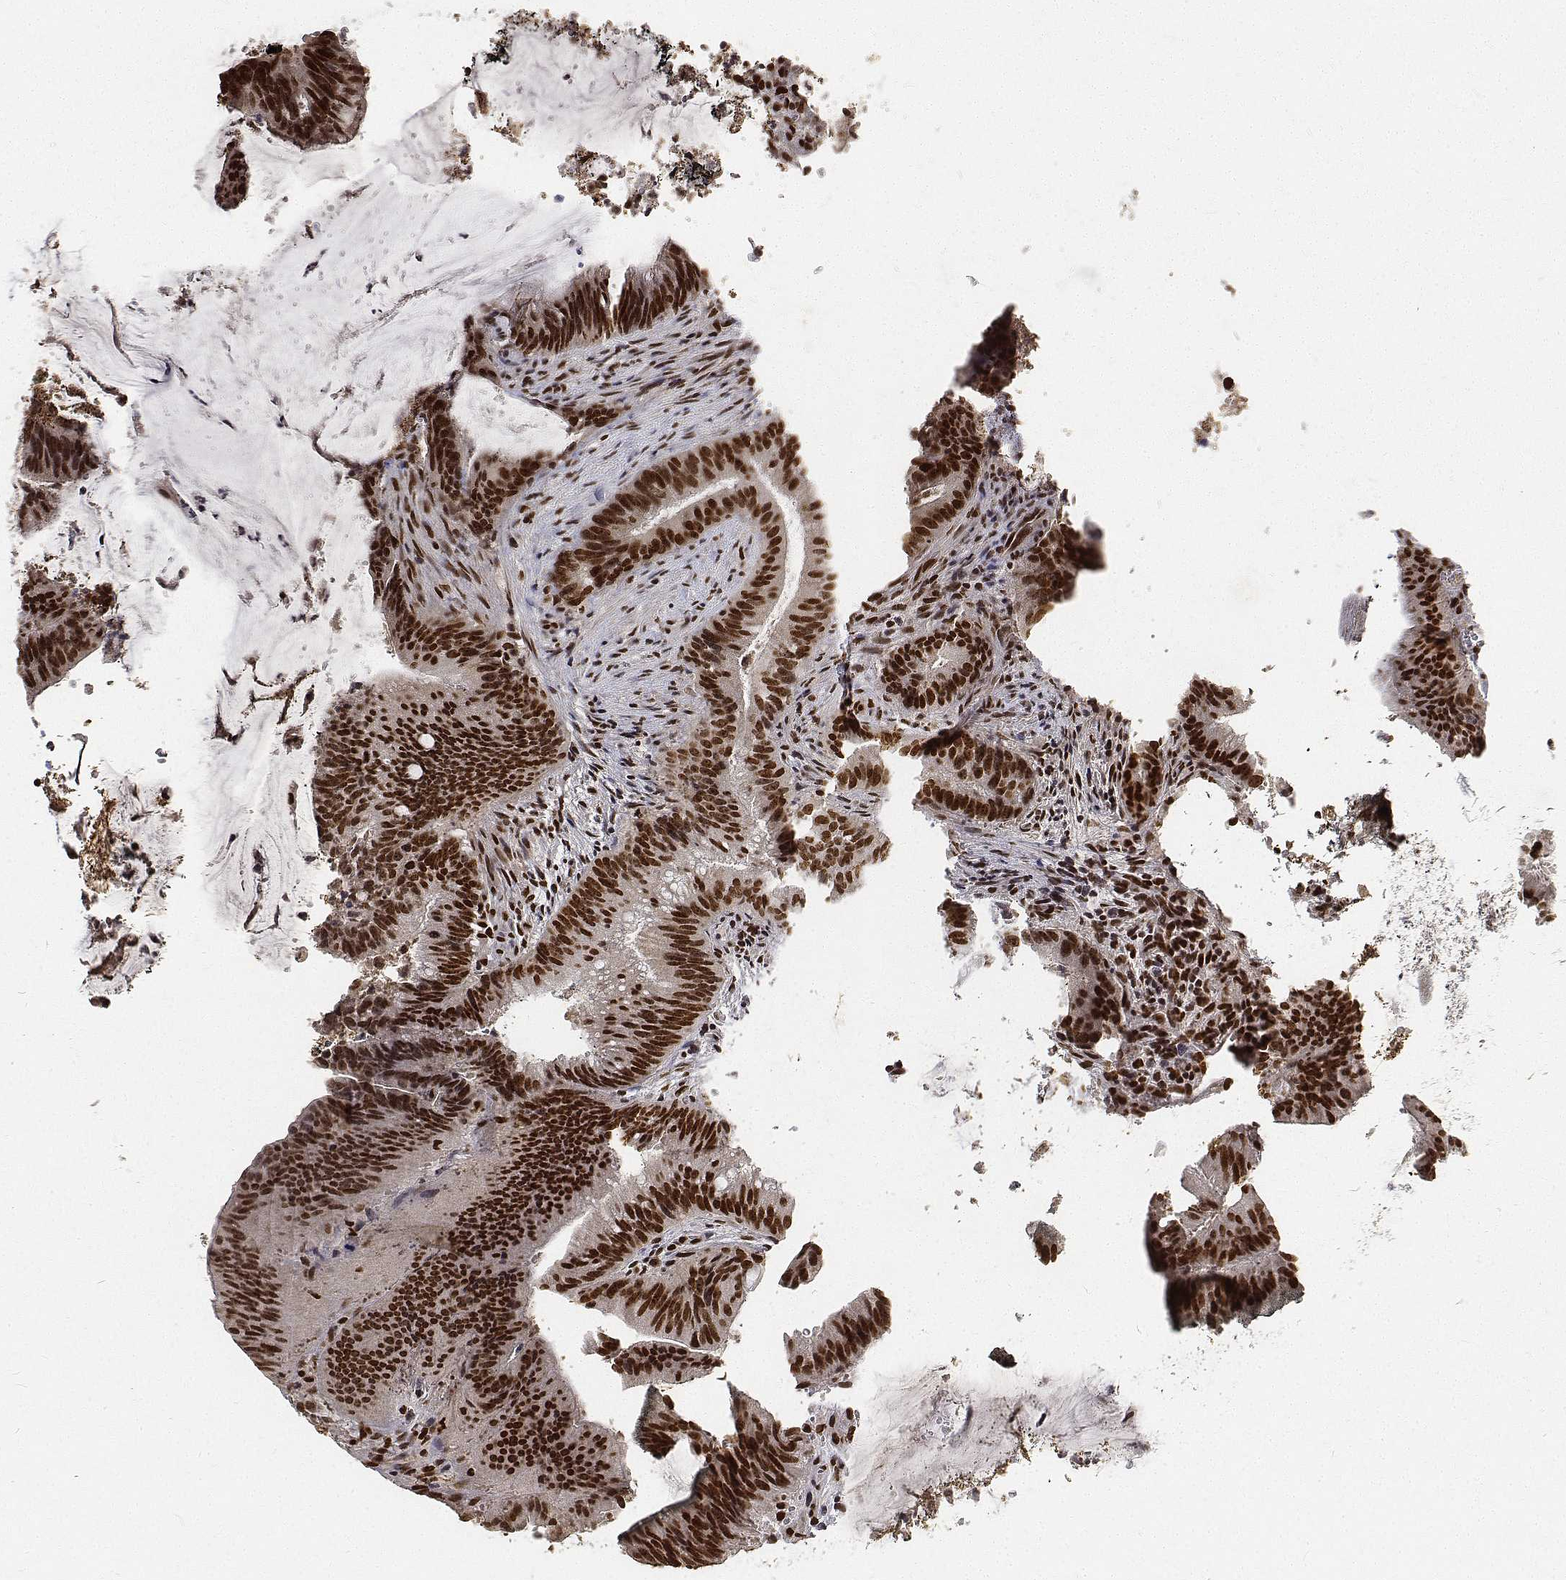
{"staining": {"intensity": "strong", "quantity": ">75%", "location": "nuclear"}, "tissue": "colorectal cancer", "cell_type": "Tumor cells", "image_type": "cancer", "snomed": [{"axis": "morphology", "description": "Adenocarcinoma, NOS"}, {"axis": "topography", "description": "Colon"}], "caption": "Strong nuclear expression for a protein is present in about >75% of tumor cells of adenocarcinoma (colorectal) using IHC.", "gene": "ATRX", "patient": {"sex": "female", "age": 43}}